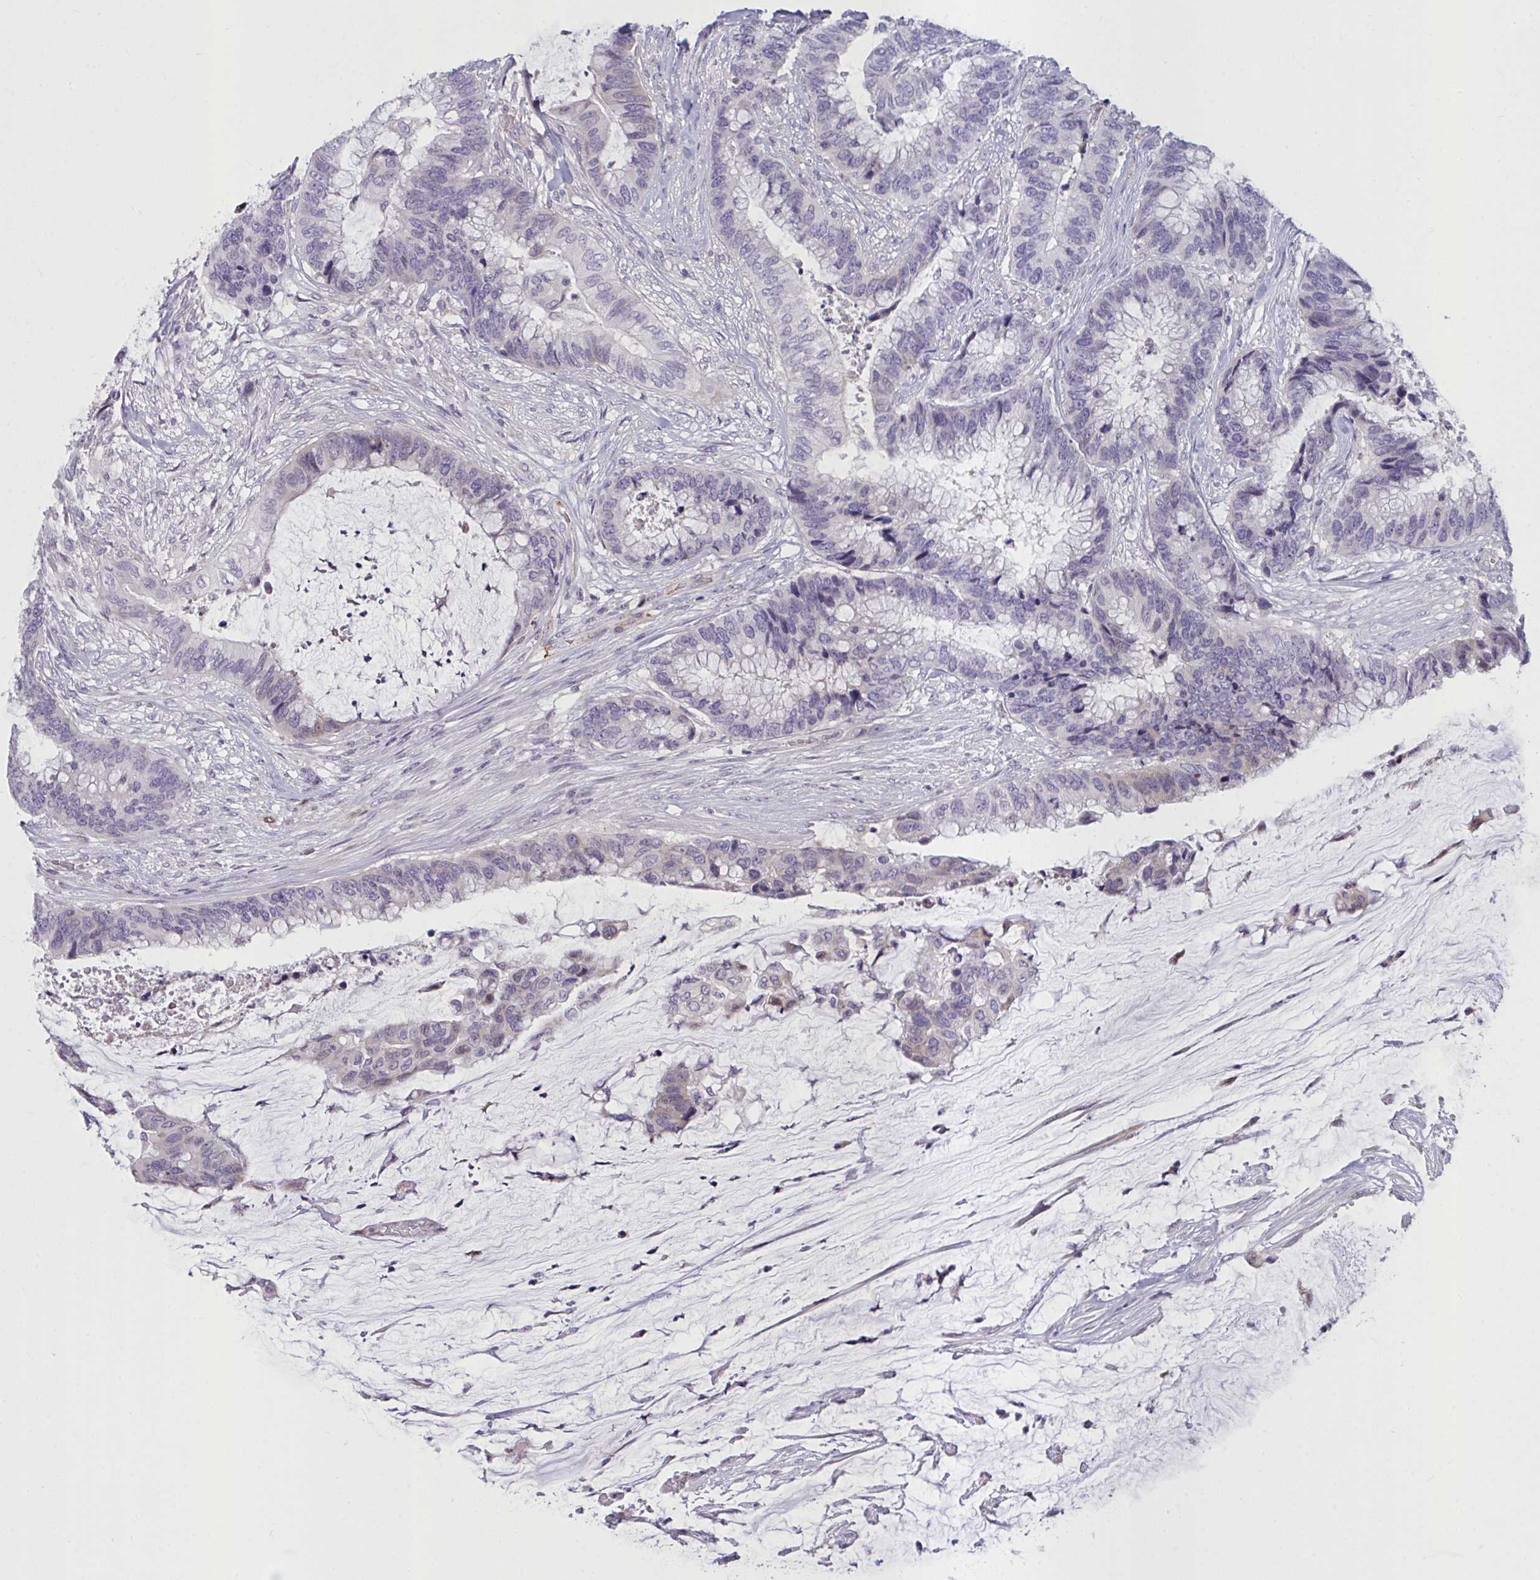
{"staining": {"intensity": "negative", "quantity": "none", "location": "none"}, "tissue": "colorectal cancer", "cell_type": "Tumor cells", "image_type": "cancer", "snomed": [{"axis": "morphology", "description": "Adenocarcinoma, NOS"}, {"axis": "topography", "description": "Rectum"}], "caption": "This is a image of immunohistochemistry staining of adenocarcinoma (colorectal), which shows no staining in tumor cells.", "gene": "SEMA6B", "patient": {"sex": "female", "age": 59}}